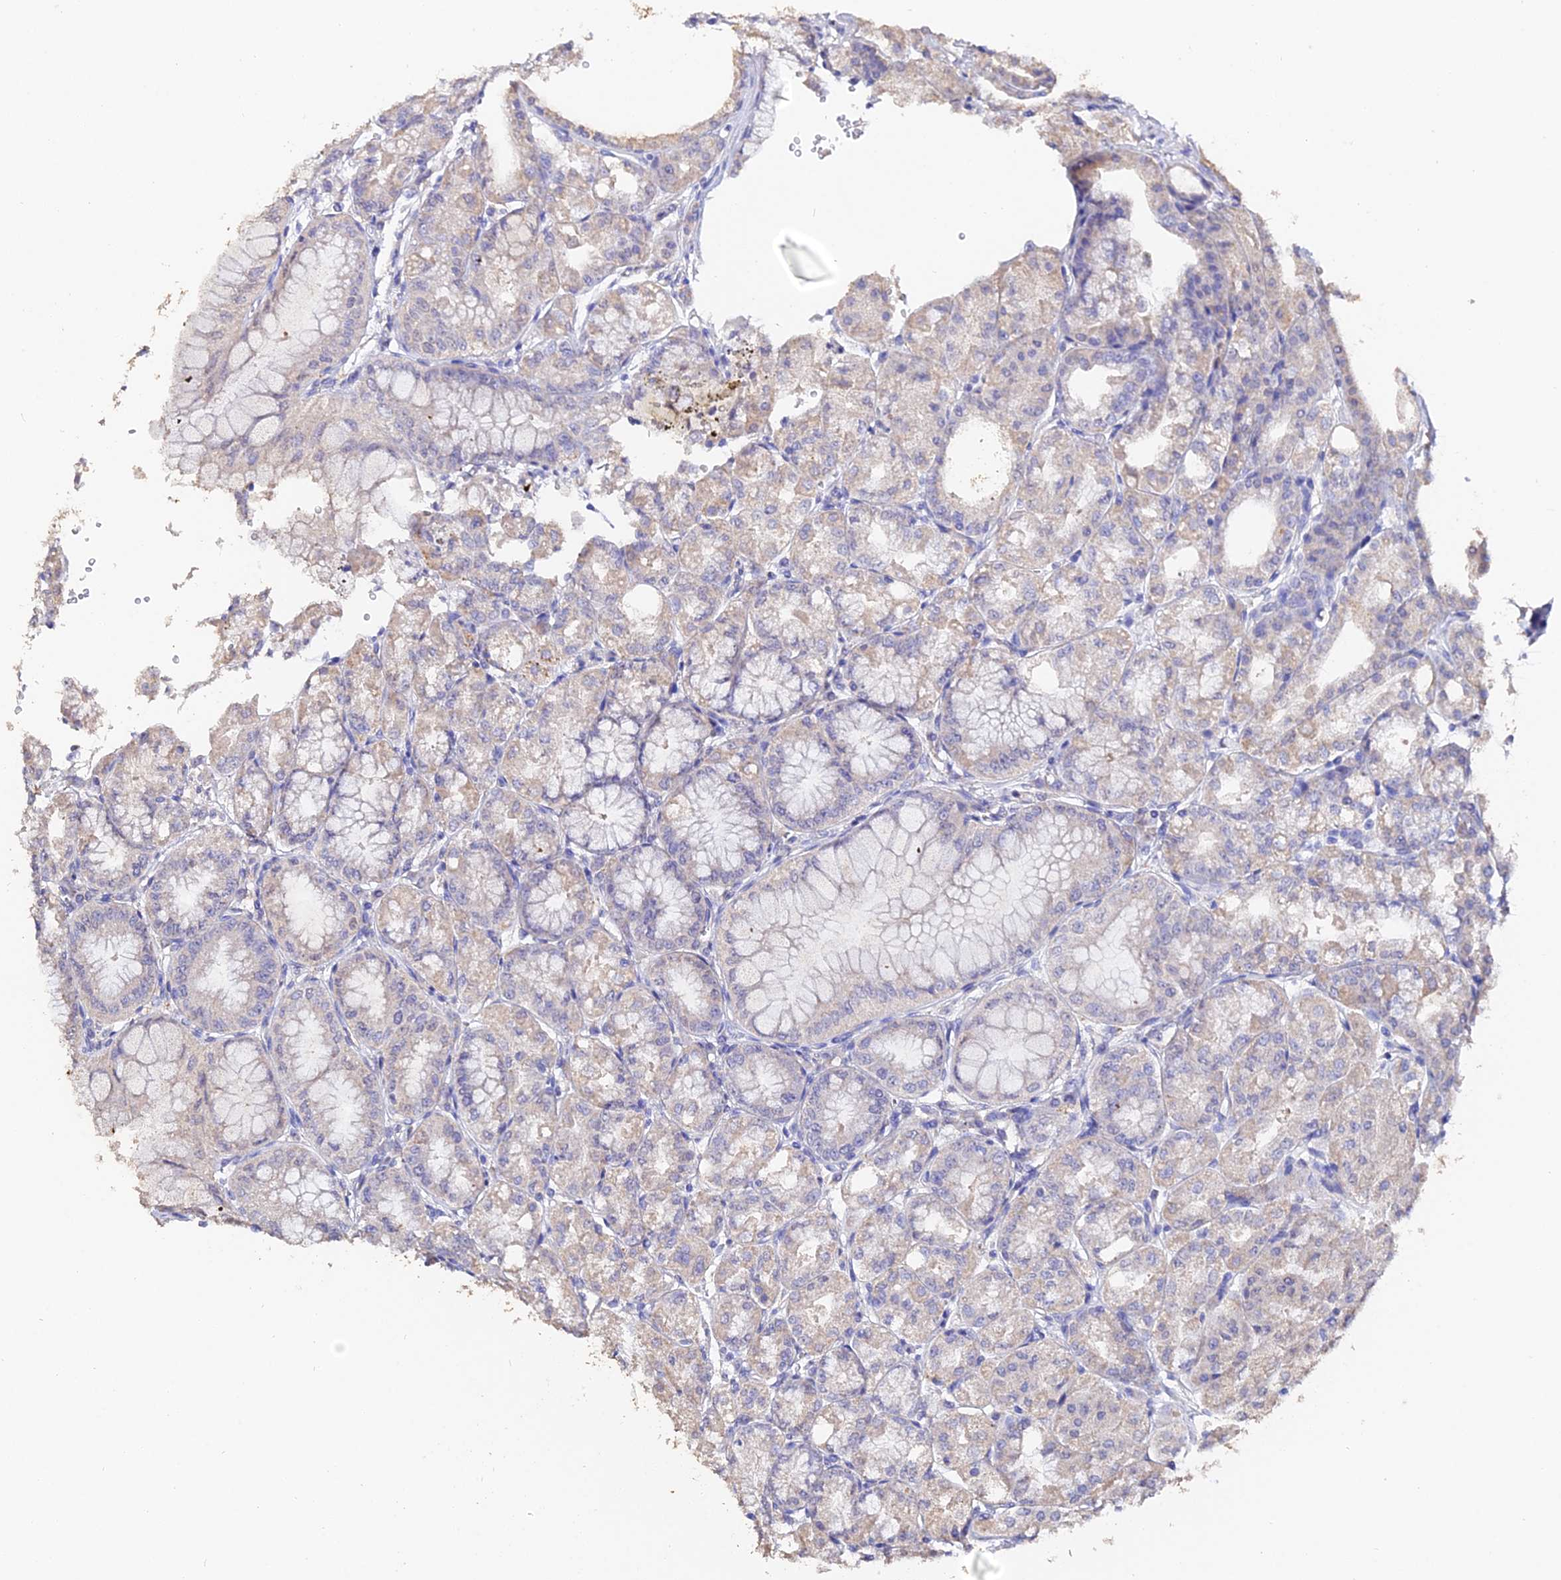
{"staining": {"intensity": "weak", "quantity": "25%-75%", "location": "cytoplasmic/membranous"}, "tissue": "stomach", "cell_type": "Glandular cells", "image_type": "normal", "snomed": [{"axis": "morphology", "description": "Normal tissue, NOS"}, {"axis": "topography", "description": "Stomach, lower"}], "caption": "Brown immunohistochemical staining in unremarkable human stomach shows weak cytoplasmic/membranous staining in about 25%-75% of glandular cells.", "gene": "ESM1", "patient": {"sex": "male", "age": 71}}